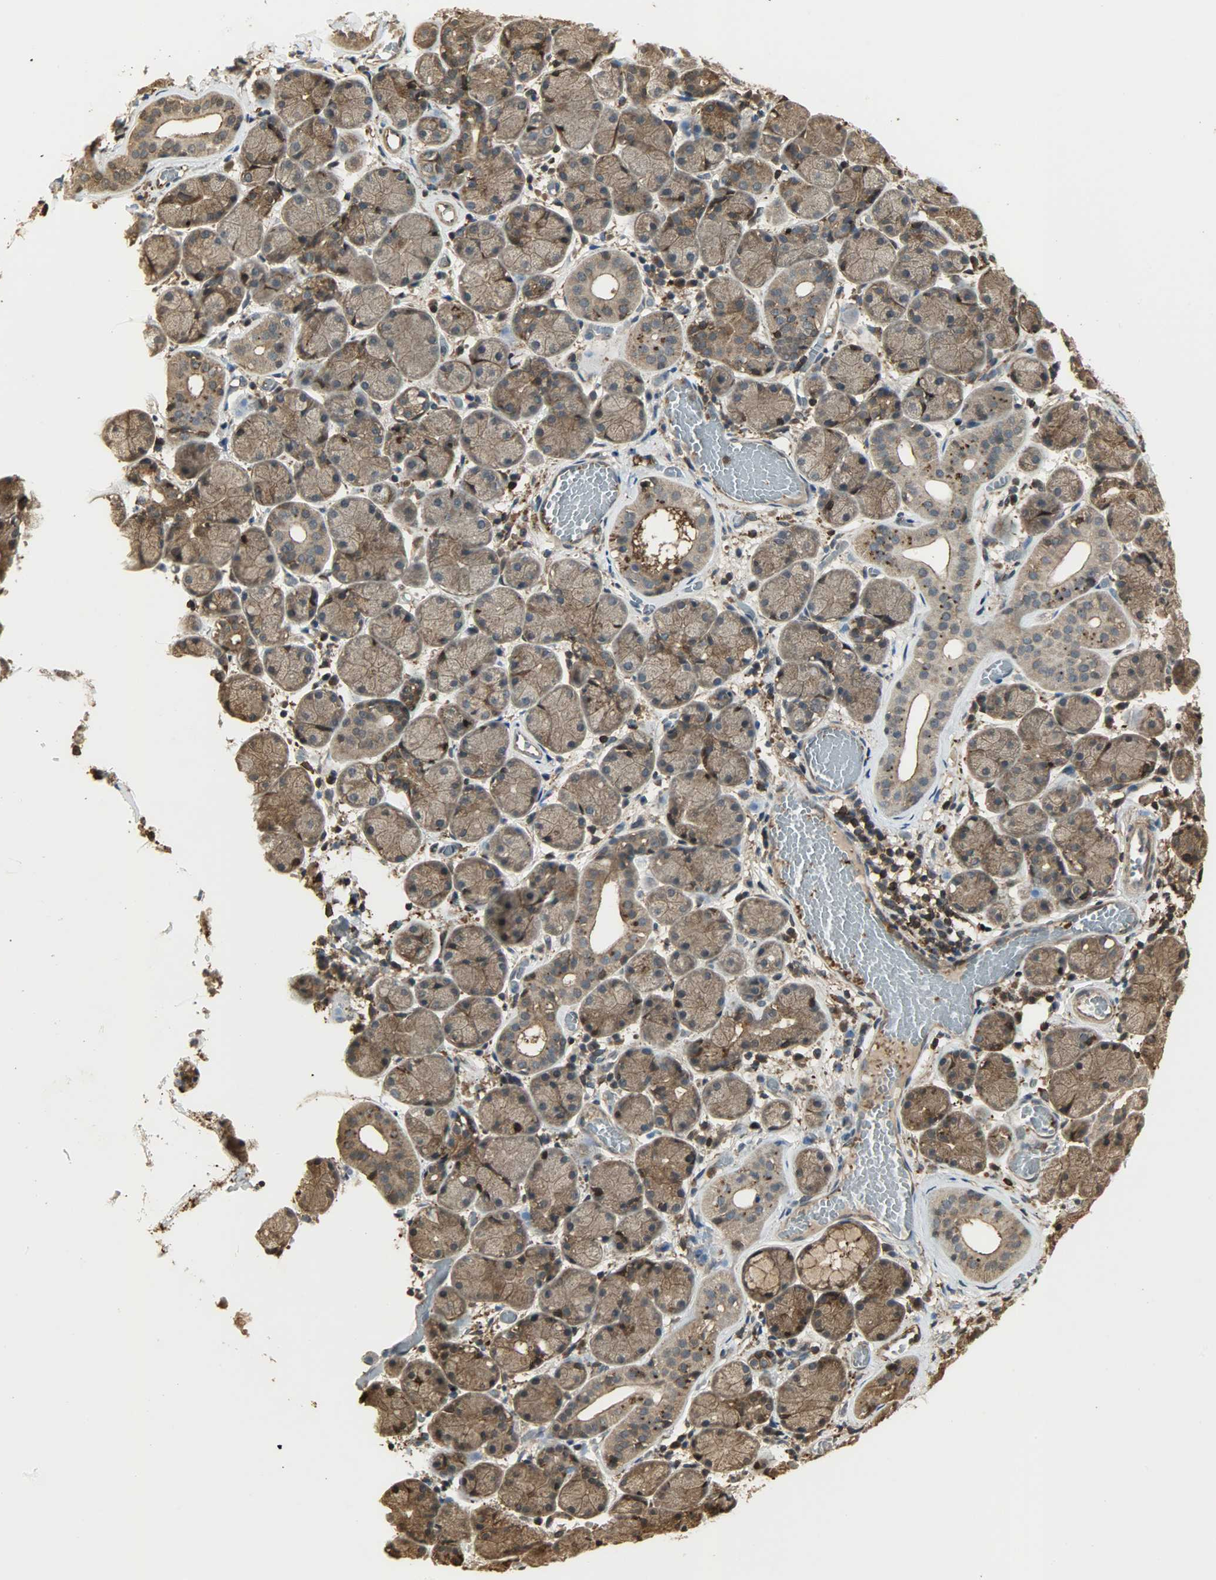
{"staining": {"intensity": "moderate", "quantity": ">75%", "location": "cytoplasmic/membranous,nuclear"}, "tissue": "salivary gland", "cell_type": "Glandular cells", "image_type": "normal", "snomed": [{"axis": "morphology", "description": "Normal tissue, NOS"}, {"axis": "topography", "description": "Salivary gland"}], "caption": "Brown immunohistochemical staining in normal salivary gland reveals moderate cytoplasmic/membranous,nuclear positivity in approximately >75% of glandular cells.", "gene": "YWHAZ", "patient": {"sex": "female", "age": 24}}